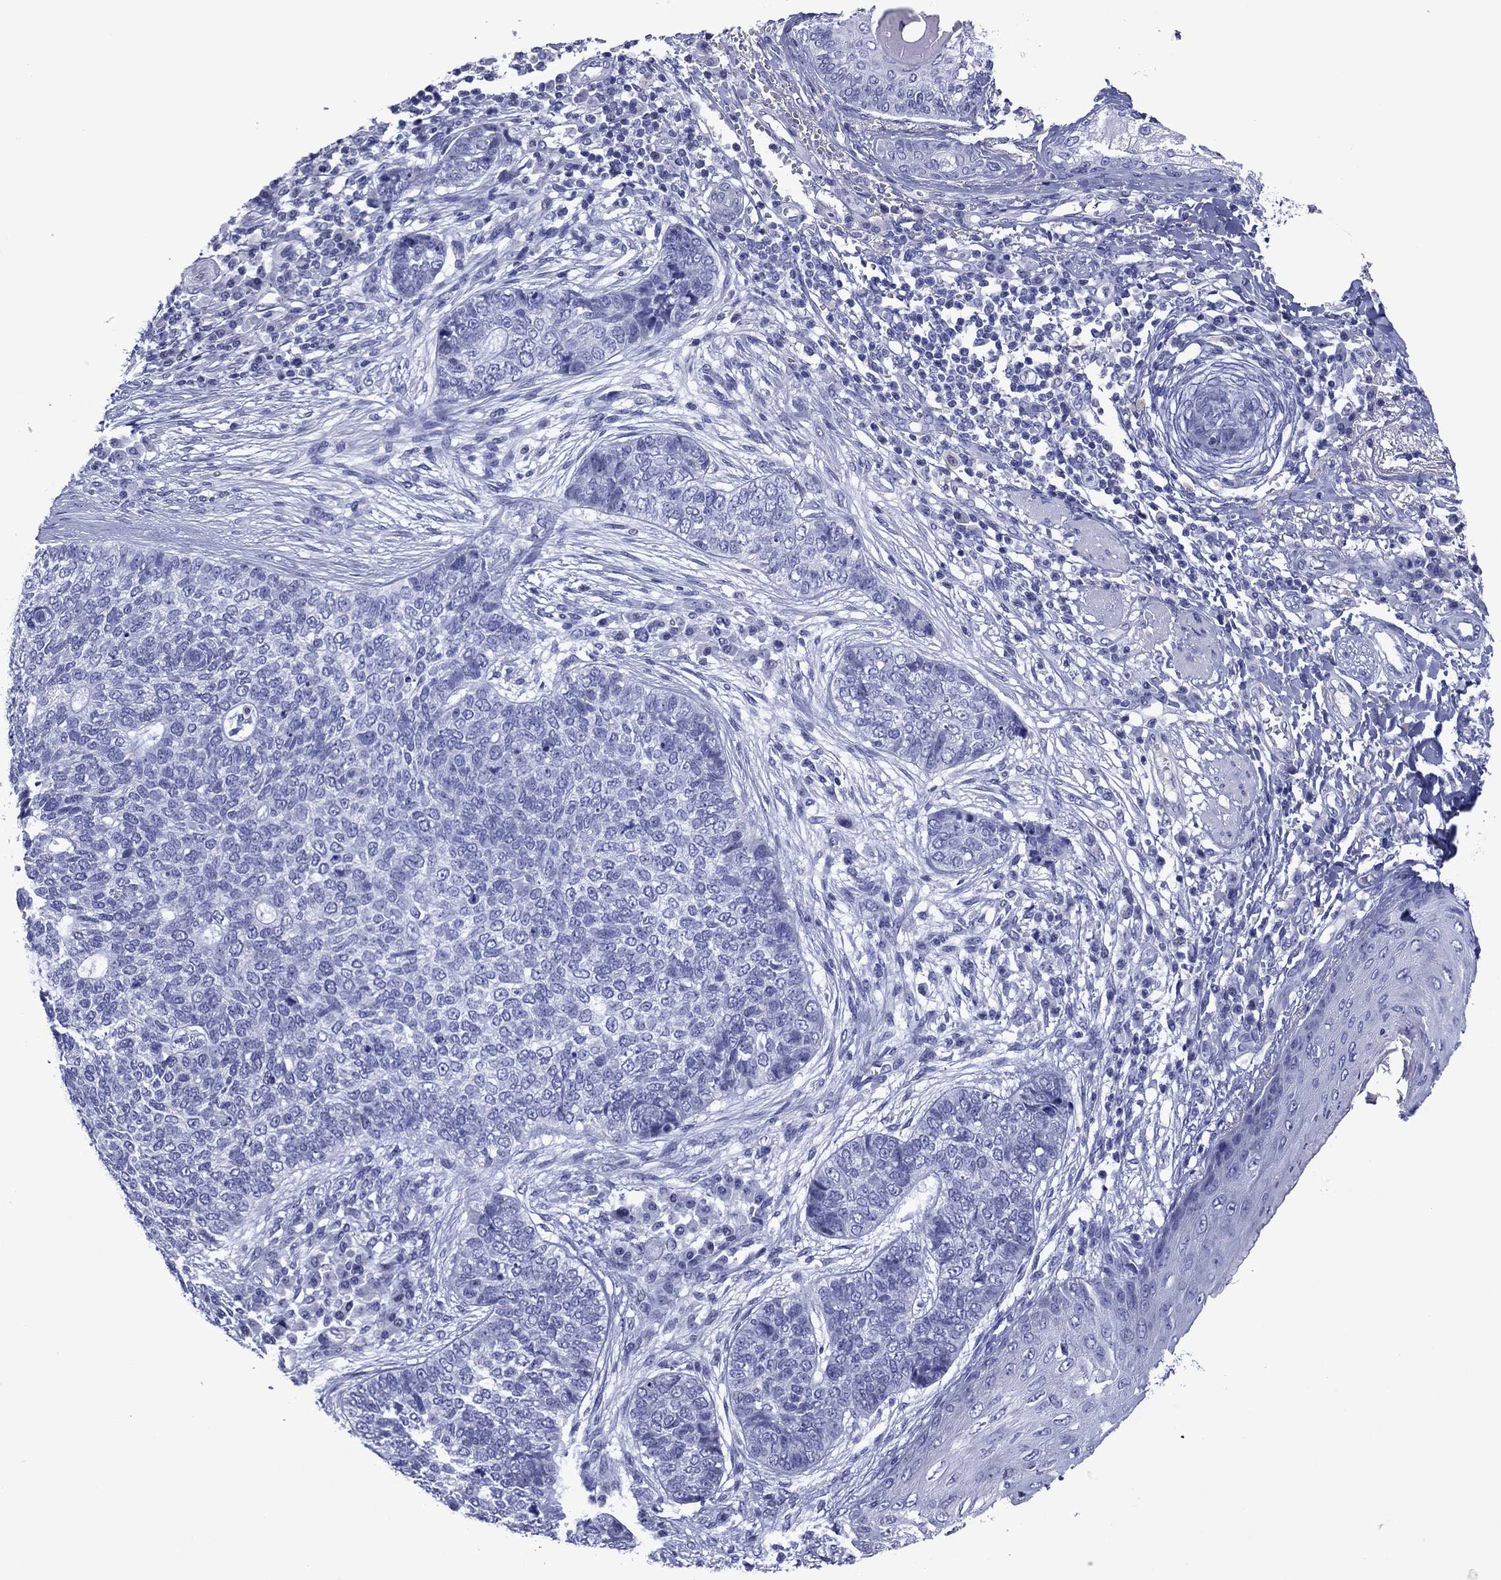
{"staining": {"intensity": "negative", "quantity": "none", "location": "none"}, "tissue": "skin cancer", "cell_type": "Tumor cells", "image_type": "cancer", "snomed": [{"axis": "morphology", "description": "Basal cell carcinoma"}, {"axis": "topography", "description": "Skin"}], "caption": "IHC micrograph of neoplastic tissue: human skin basal cell carcinoma stained with DAB exhibits no significant protein staining in tumor cells.", "gene": "PIWIL1", "patient": {"sex": "female", "age": 69}}